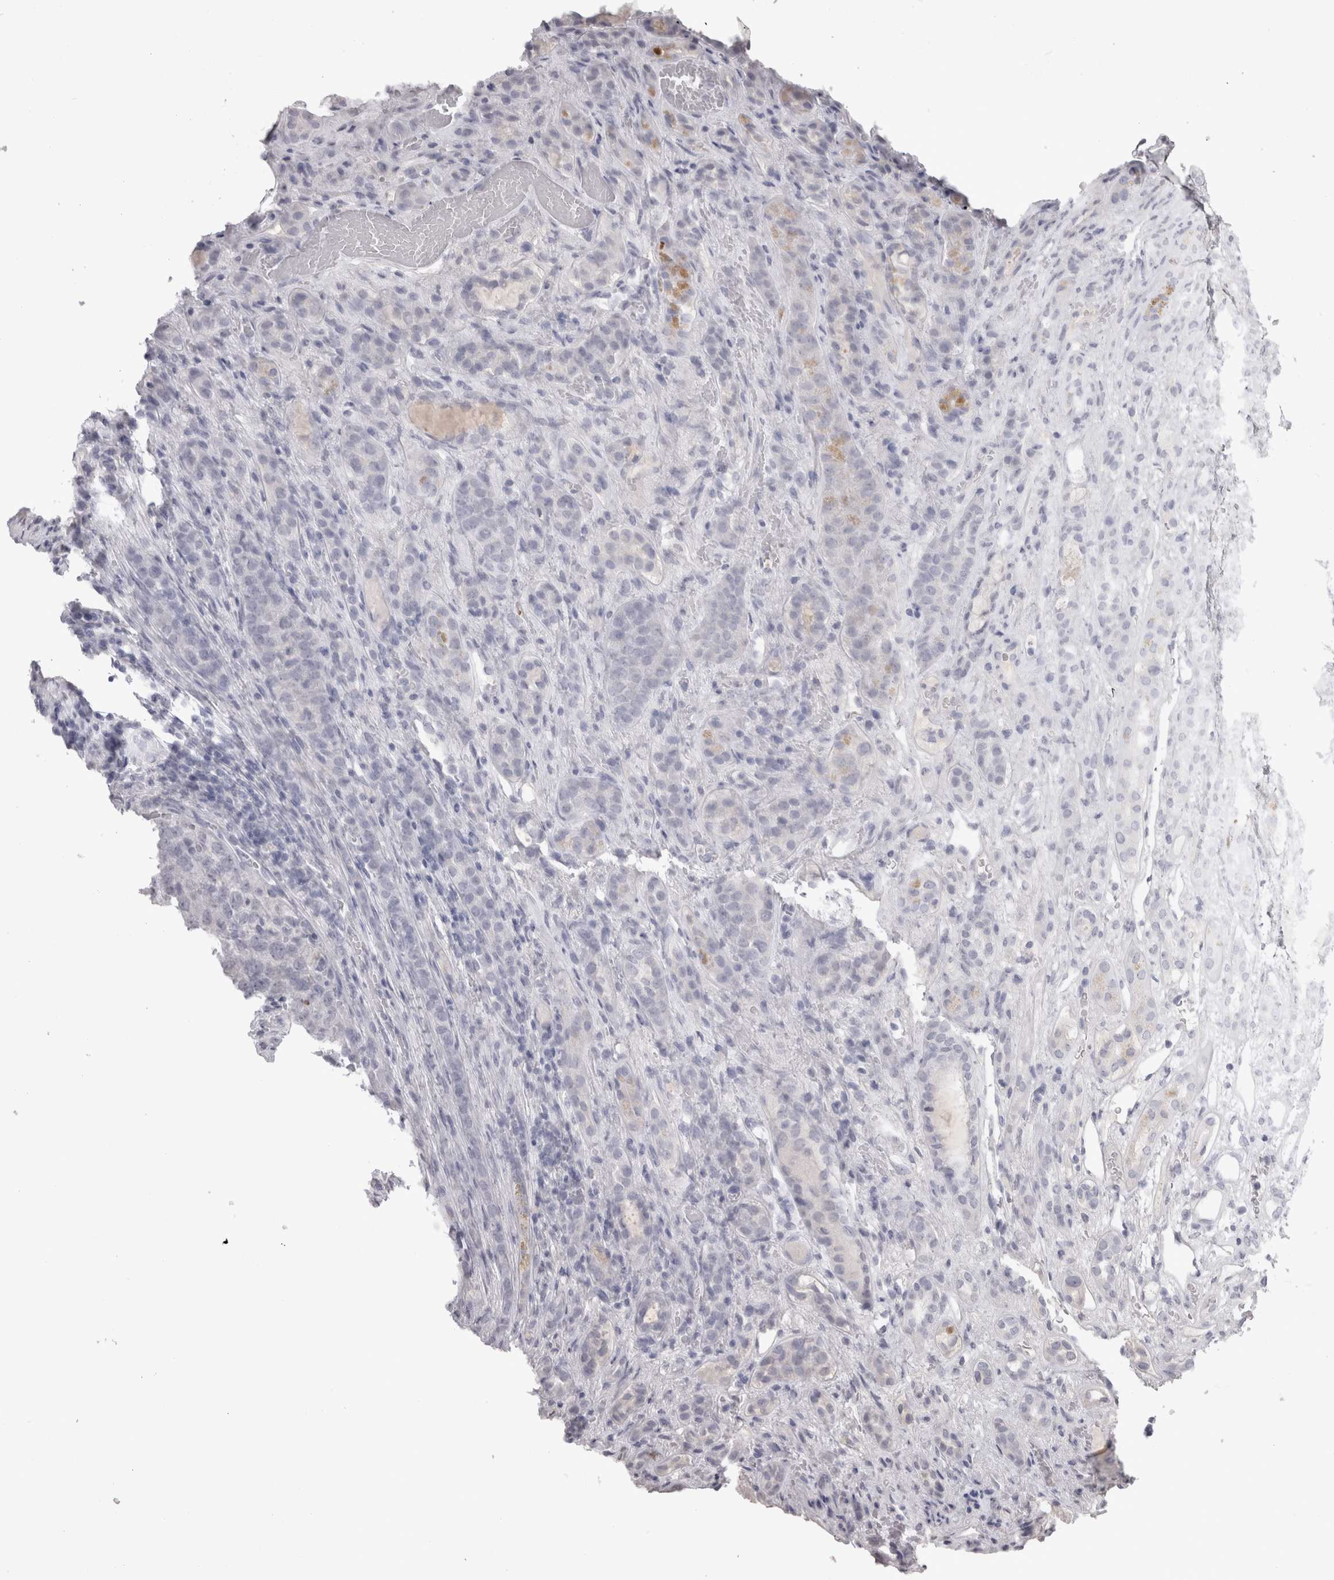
{"staining": {"intensity": "negative", "quantity": "none", "location": "none"}, "tissue": "renal cancer", "cell_type": "Tumor cells", "image_type": "cancer", "snomed": [{"axis": "morphology", "description": "Adenocarcinoma, NOS"}, {"axis": "topography", "description": "Kidney"}], "caption": "Protein analysis of renal cancer shows no significant expression in tumor cells. The staining was performed using DAB (3,3'-diaminobenzidine) to visualize the protein expression in brown, while the nuclei were stained in blue with hematoxylin (Magnification: 20x).", "gene": "ADAM2", "patient": {"sex": "female", "age": 54}}